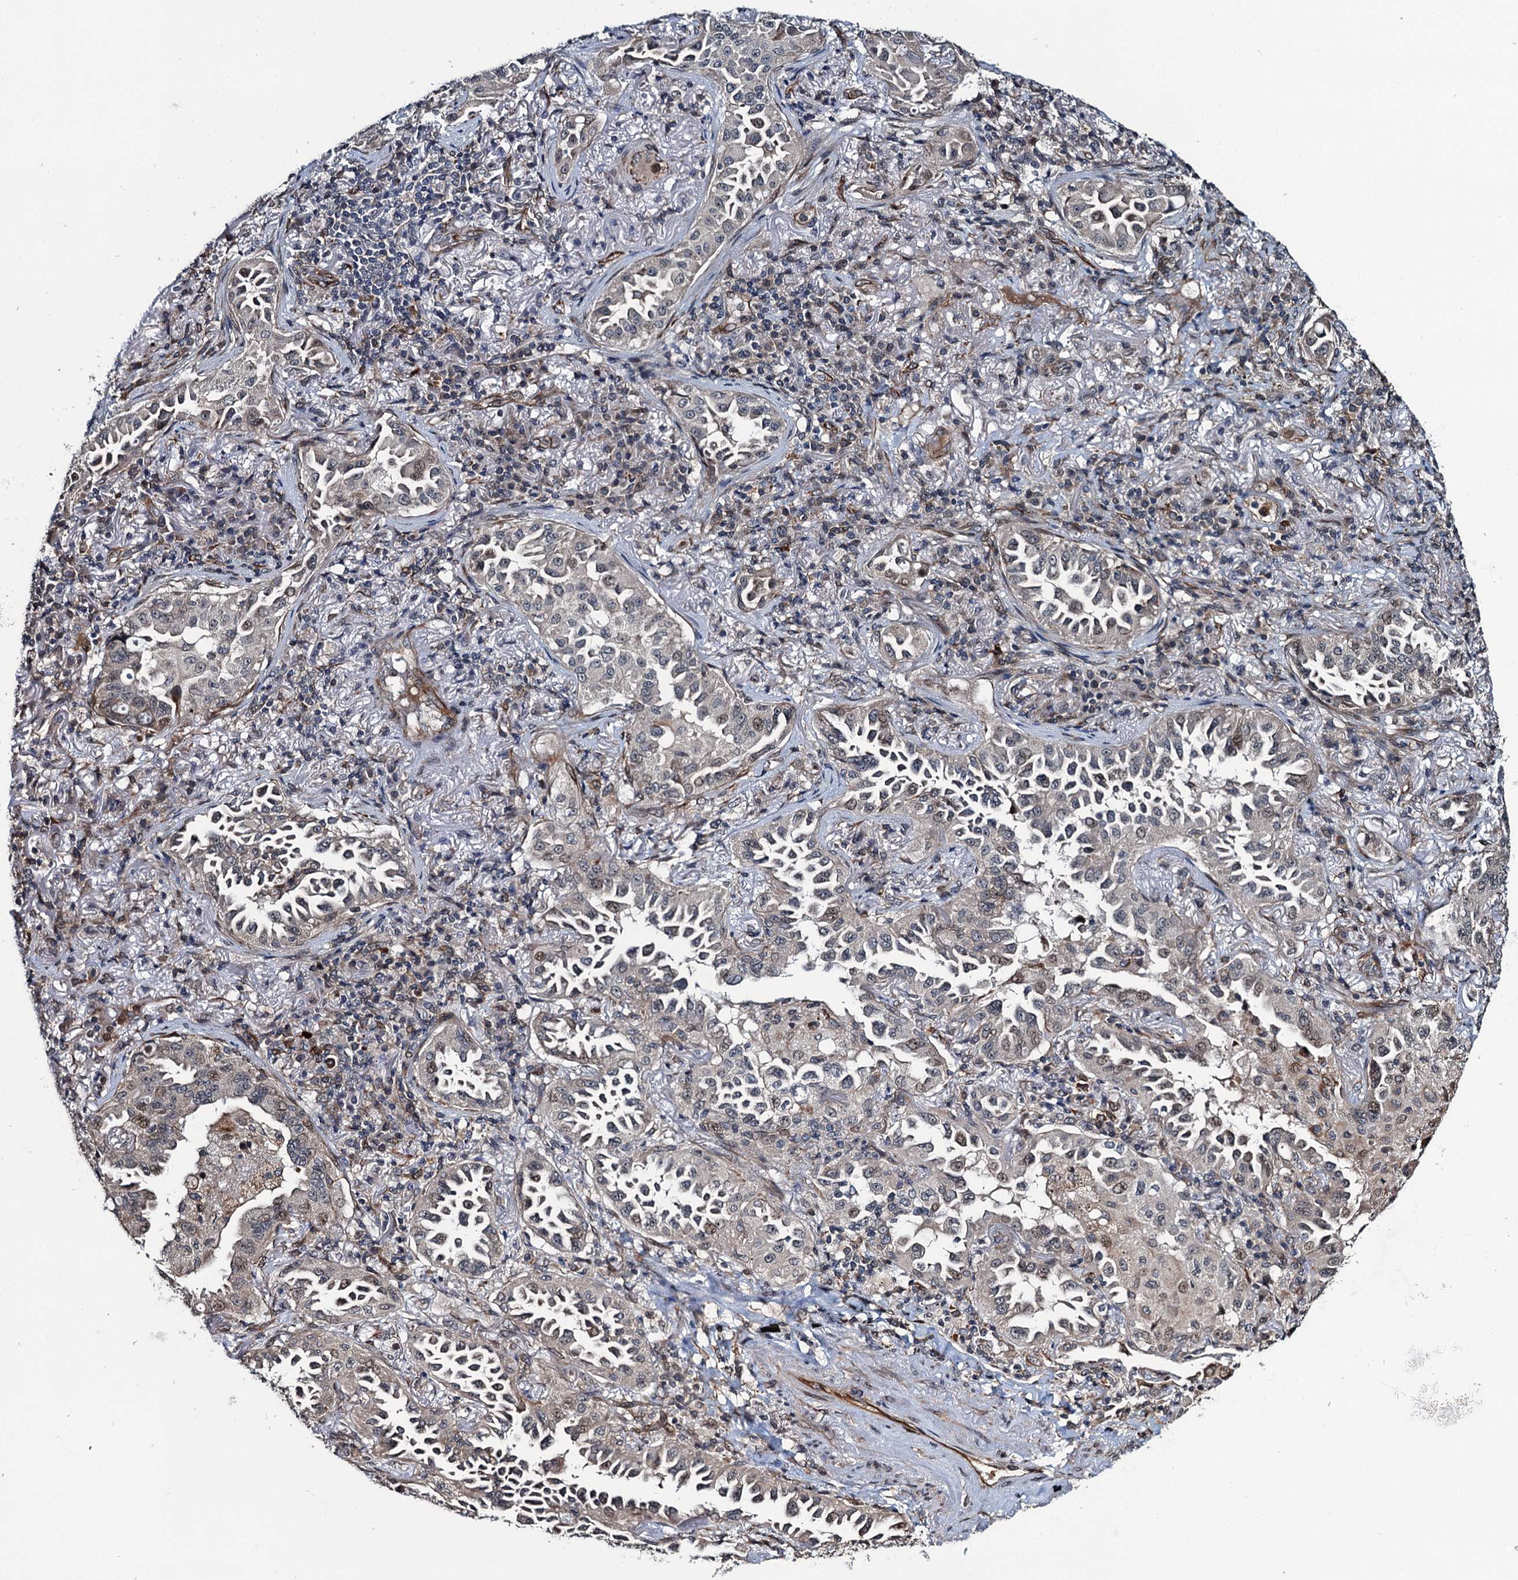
{"staining": {"intensity": "weak", "quantity": "<25%", "location": "nuclear"}, "tissue": "lung cancer", "cell_type": "Tumor cells", "image_type": "cancer", "snomed": [{"axis": "morphology", "description": "Adenocarcinoma, NOS"}, {"axis": "topography", "description": "Lung"}], "caption": "Immunohistochemistry histopathology image of human lung cancer (adenocarcinoma) stained for a protein (brown), which reveals no positivity in tumor cells.", "gene": "WHAMM", "patient": {"sex": "female", "age": 69}}